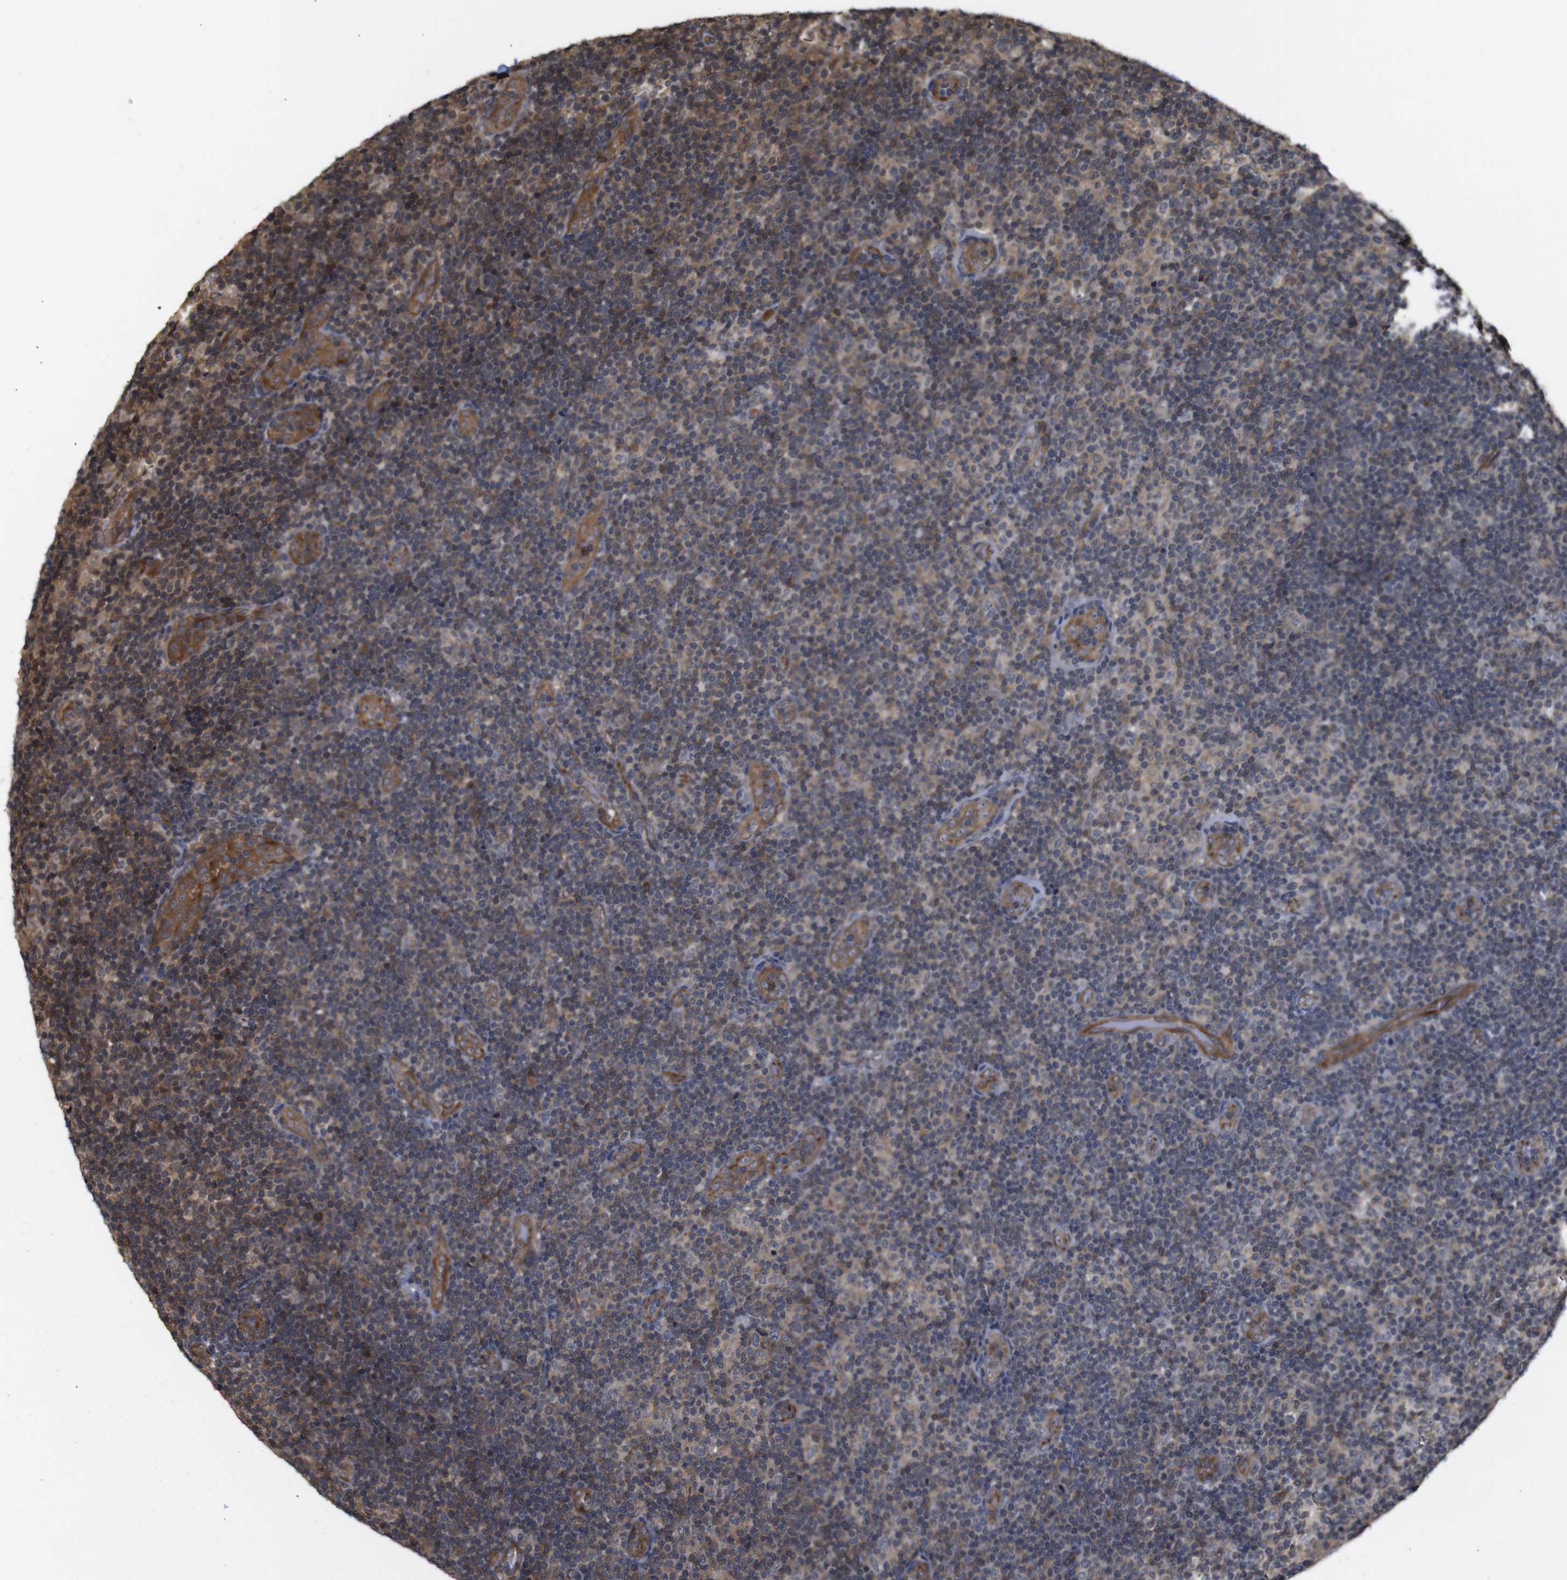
{"staining": {"intensity": "moderate", "quantity": "25%-75%", "location": "cytoplasmic/membranous"}, "tissue": "lymphoma", "cell_type": "Tumor cells", "image_type": "cancer", "snomed": [{"axis": "morphology", "description": "Malignant lymphoma, non-Hodgkin's type, Low grade"}, {"axis": "topography", "description": "Lymph node"}], "caption": "This micrograph demonstrates lymphoma stained with immunohistochemistry to label a protein in brown. The cytoplasmic/membranous of tumor cells show moderate positivity for the protein. Nuclei are counter-stained blue.", "gene": "NANOS1", "patient": {"sex": "male", "age": 83}}